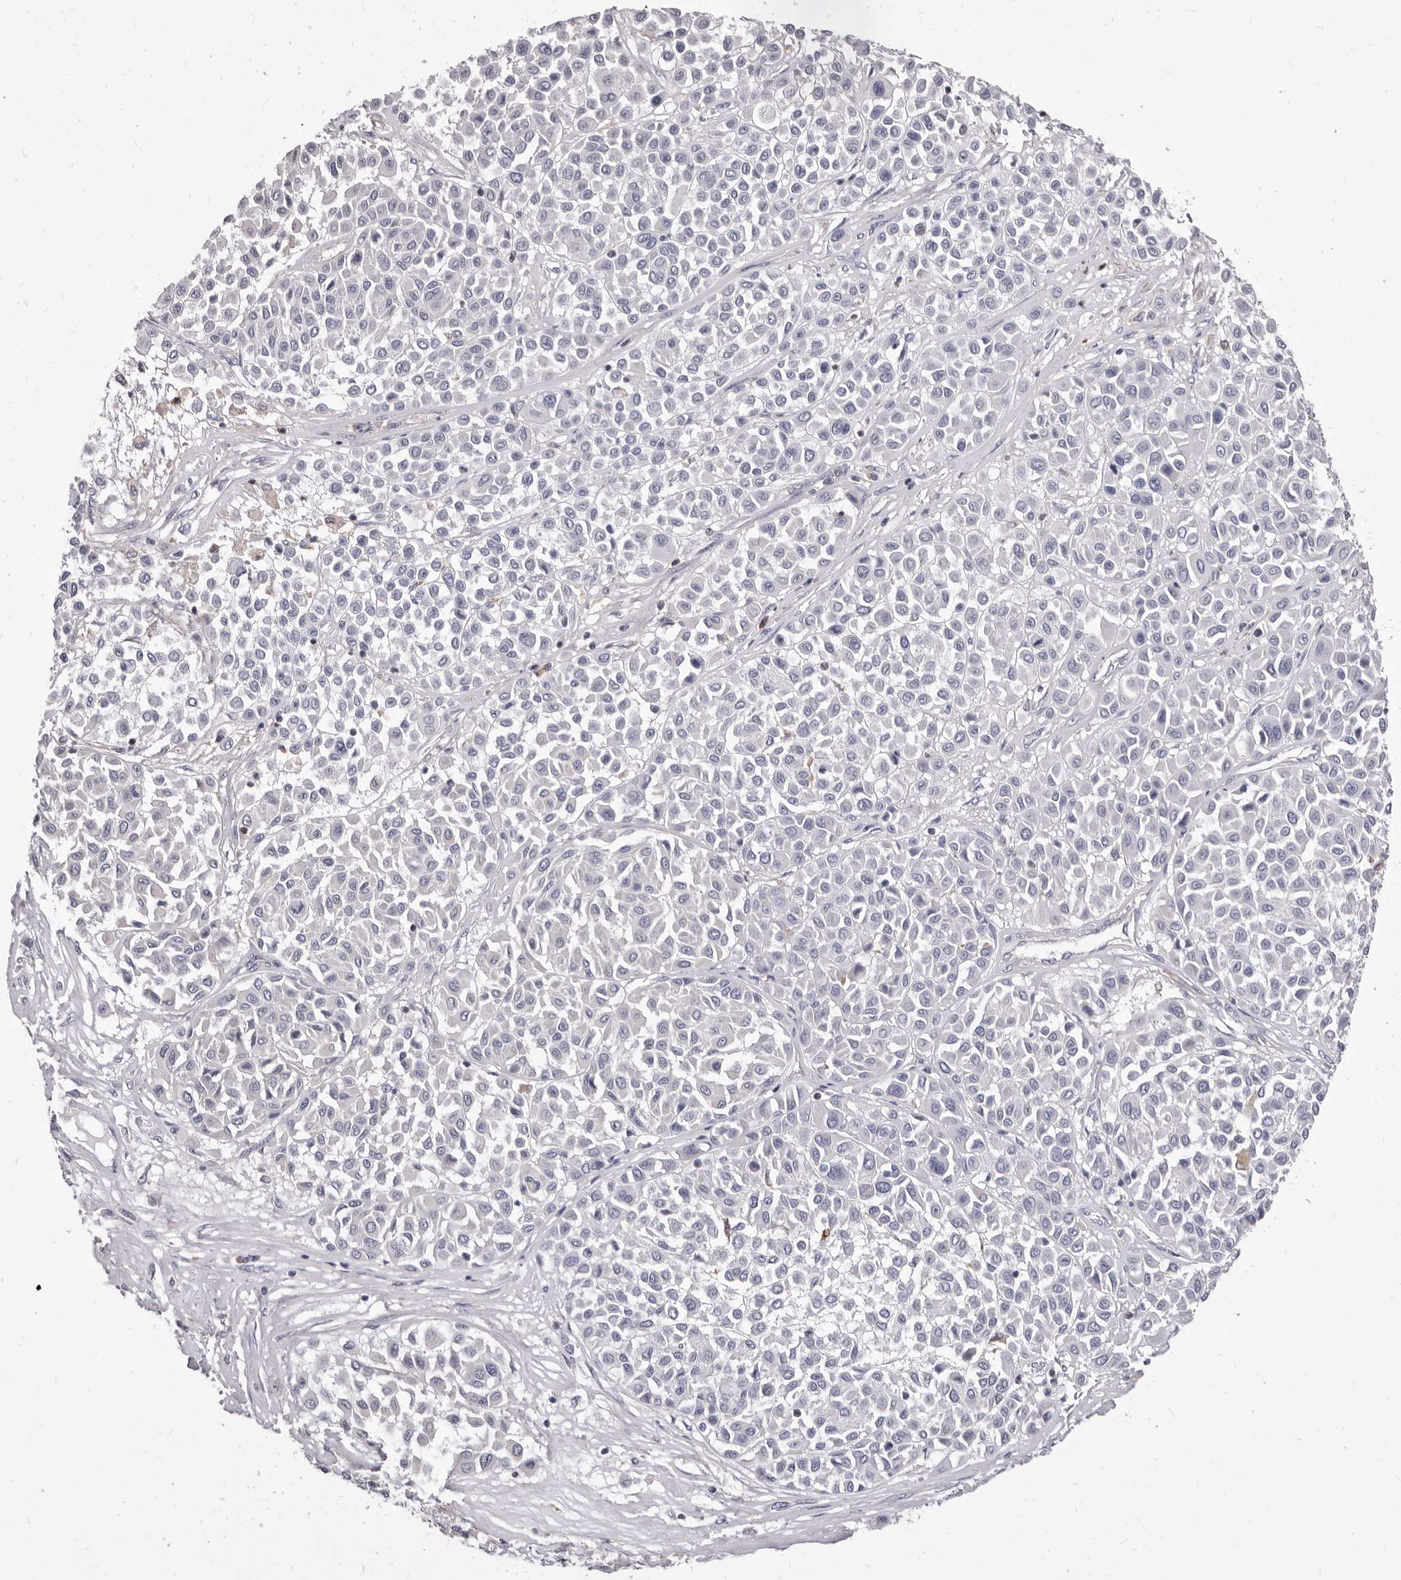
{"staining": {"intensity": "negative", "quantity": "none", "location": "none"}, "tissue": "melanoma", "cell_type": "Tumor cells", "image_type": "cancer", "snomed": [{"axis": "morphology", "description": "Malignant melanoma, Metastatic site"}, {"axis": "topography", "description": "Soft tissue"}], "caption": "Photomicrograph shows no significant protein positivity in tumor cells of melanoma.", "gene": "NIBAN1", "patient": {"sex": "male", "age": 41}}